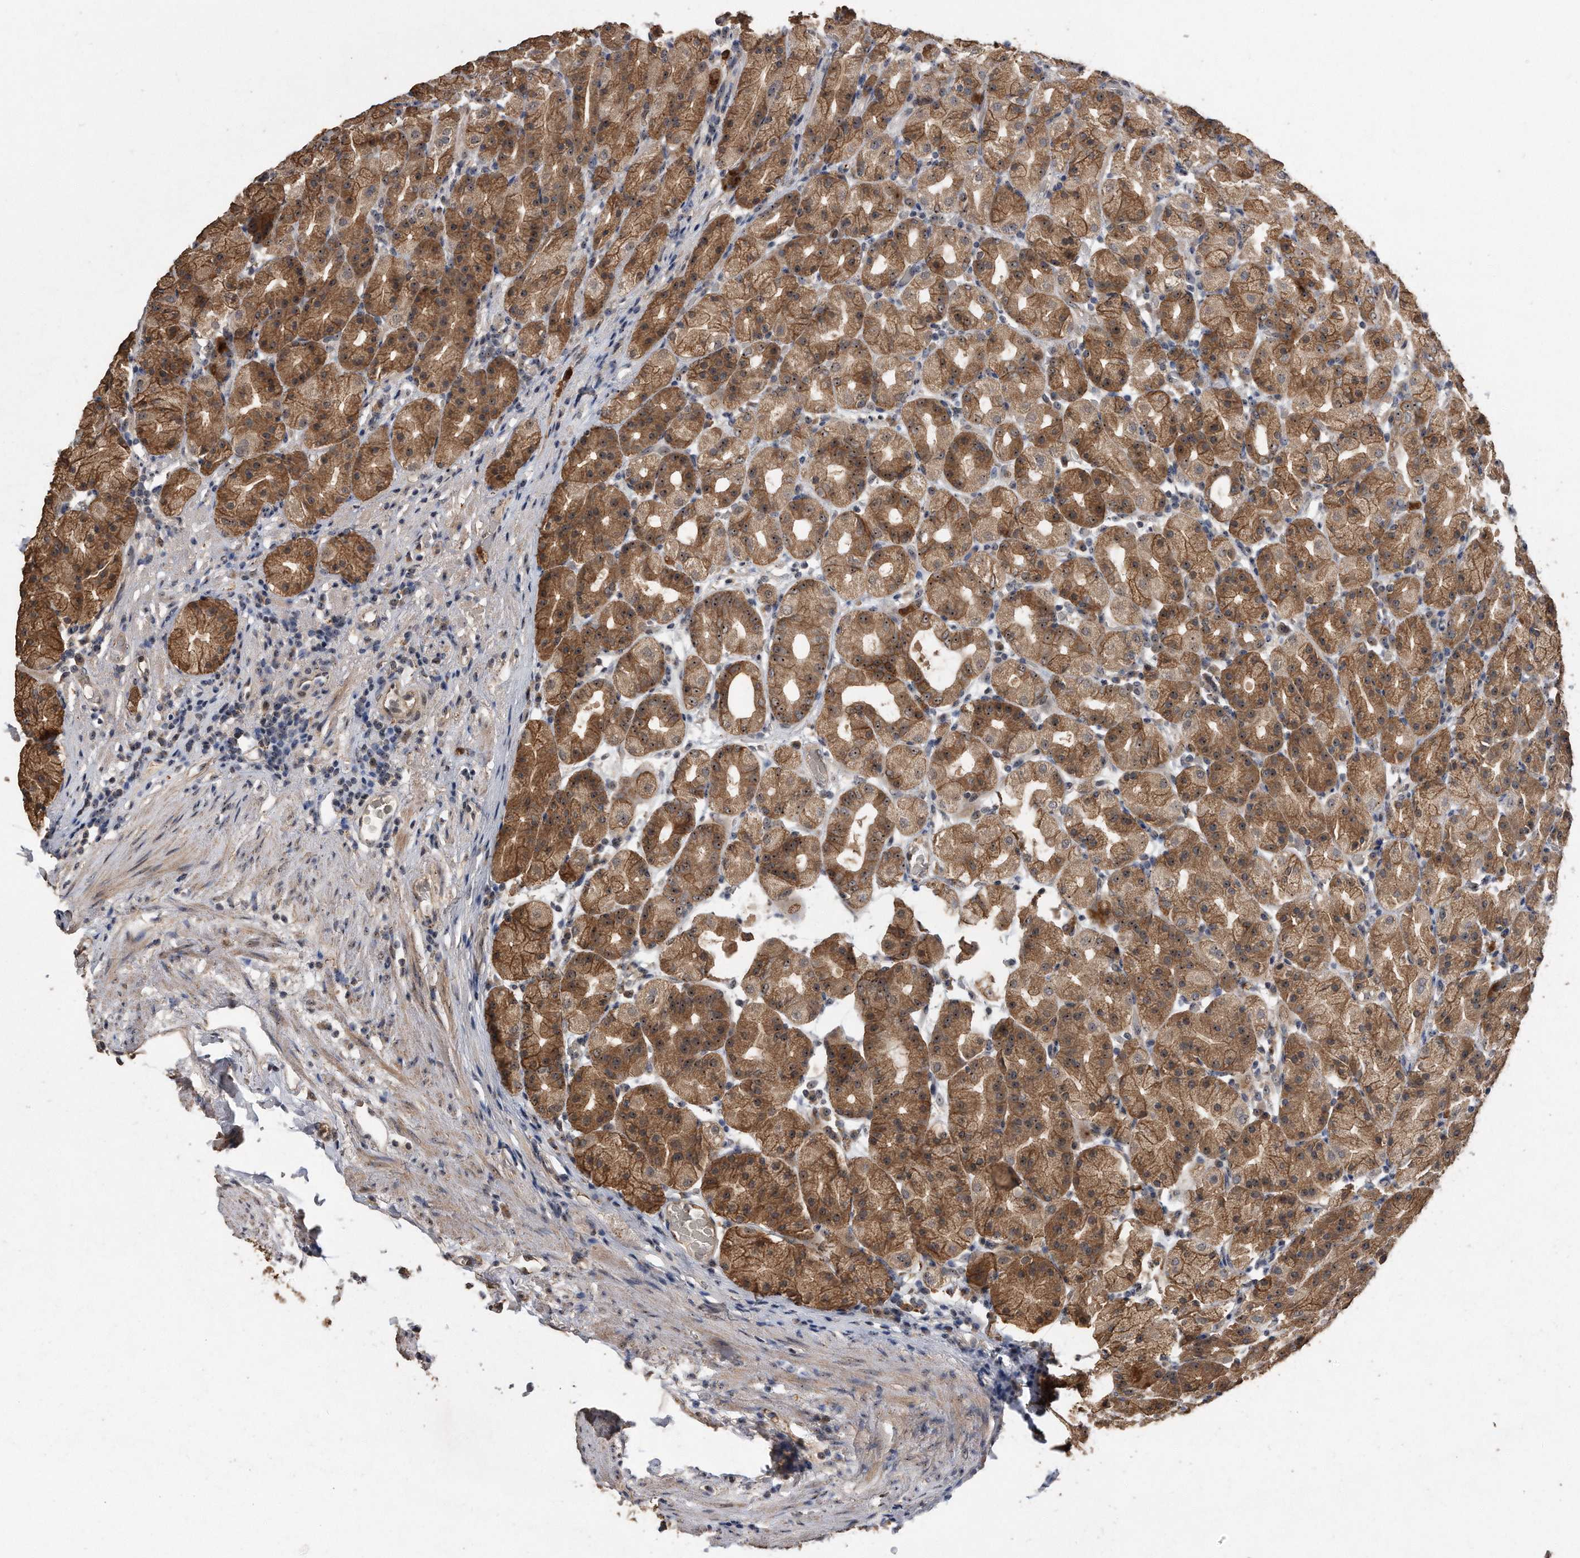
{"staining": {"intensity": "moderate", "quantity": ">75%", "location": "cytoplasmic/membranous,nuclear"}, "tissue": "stomach", "cell_type": "Glandular cells", "image_type": "normal", "snomed": [{"axis": "morphology", "description": "Normal tissue, NOS"}, {"axis": "topography", "description": "Stomach, upper"}], "caption": "This image exhibits benign stomach stained with immunohistochemistry (IHC) to label a protein in brown. The cytoplasmic/membranous,nuclear of glandular cells show moderate positivity for the protein. Nuclei are counter-stained blue.", "gene": "PELO", "patient": {"sex": "male", "age": 68}}